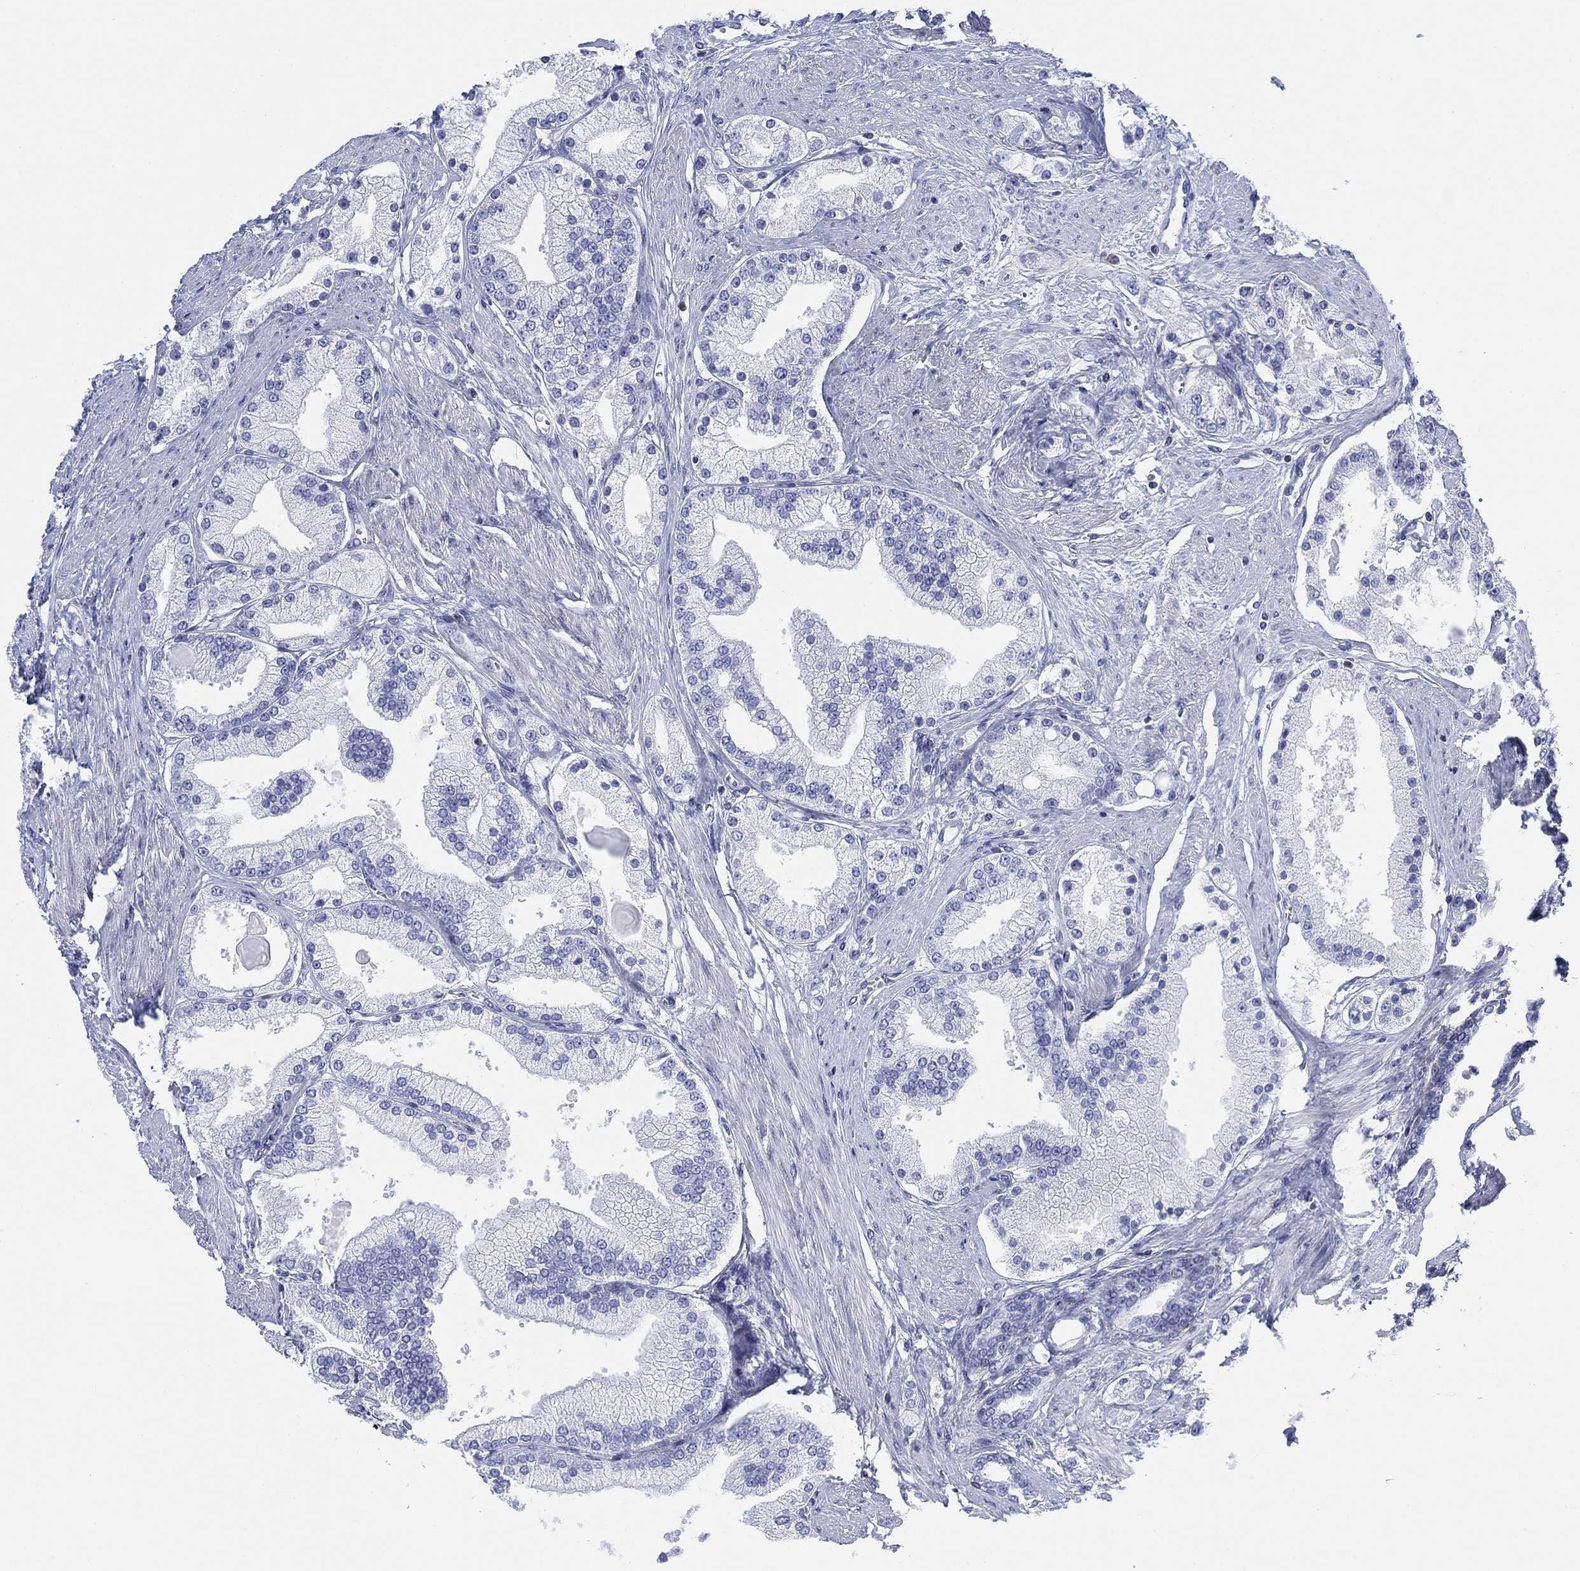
{"staining": {"intensity": "negative", "quantity": "none", "location": "none"}, "tissue": "prostate cancer", "cell_type": "Tumor cells", "image_type": "cancer", "snomed": [{"axis": "morphology", "description": "Adenocarcinoma, NOS"}, {"axis": "topography", "description": "Prostate and seminal vesicle, NOS"}, {"axis": "topography", "description": "Prostate"}], "caption": "Immunohistochemistry micrograph of neoplastic tissue: prostate adenocarcinoma stained with DAB (3,3'-diaminobenzidine) displays no significant protein expression in tumor cells.", "gene": "FYB1", "patient": {"sex": "male", "age": 67}}